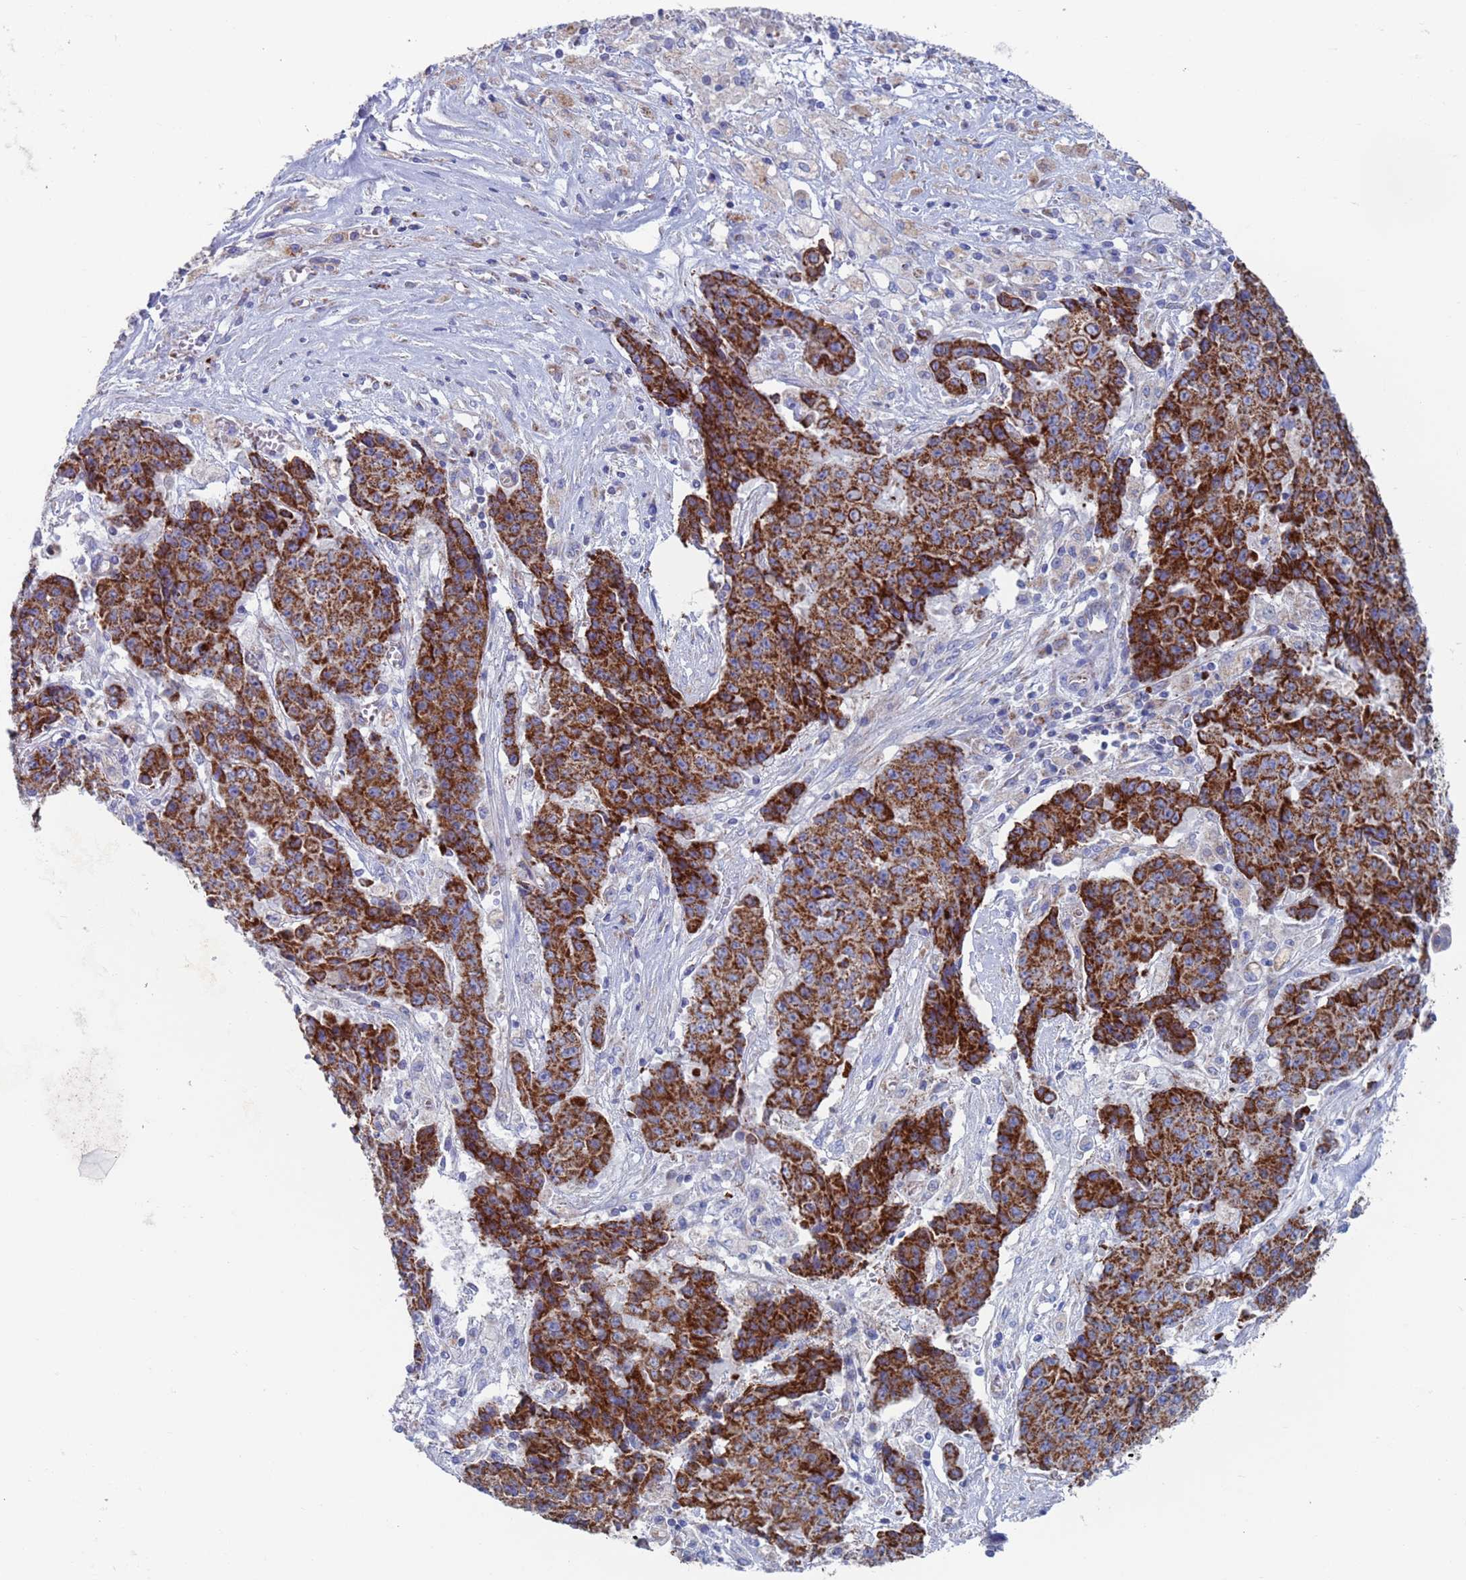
{"staining": {"intensity": "strong", "quantity": ">75%", "location": "cytoplasmic/membranous"}, "tissue": "ovarian cancer", "cell_type": "Tumor cells", "image_type": "cancer", "snomed": [{"axis": "morphology", "description": "Carcinoma, endometroid"}, {"axis": "topography", "description": "Ovary"}], "caption": "Tumor cells exhibit strong cytoplasmic/membranous positivity in about >75% of cells in ovarian endometroid carcinoma.", "gene": "MRPL22", "patient": {"sex": "female", "age": 42}}